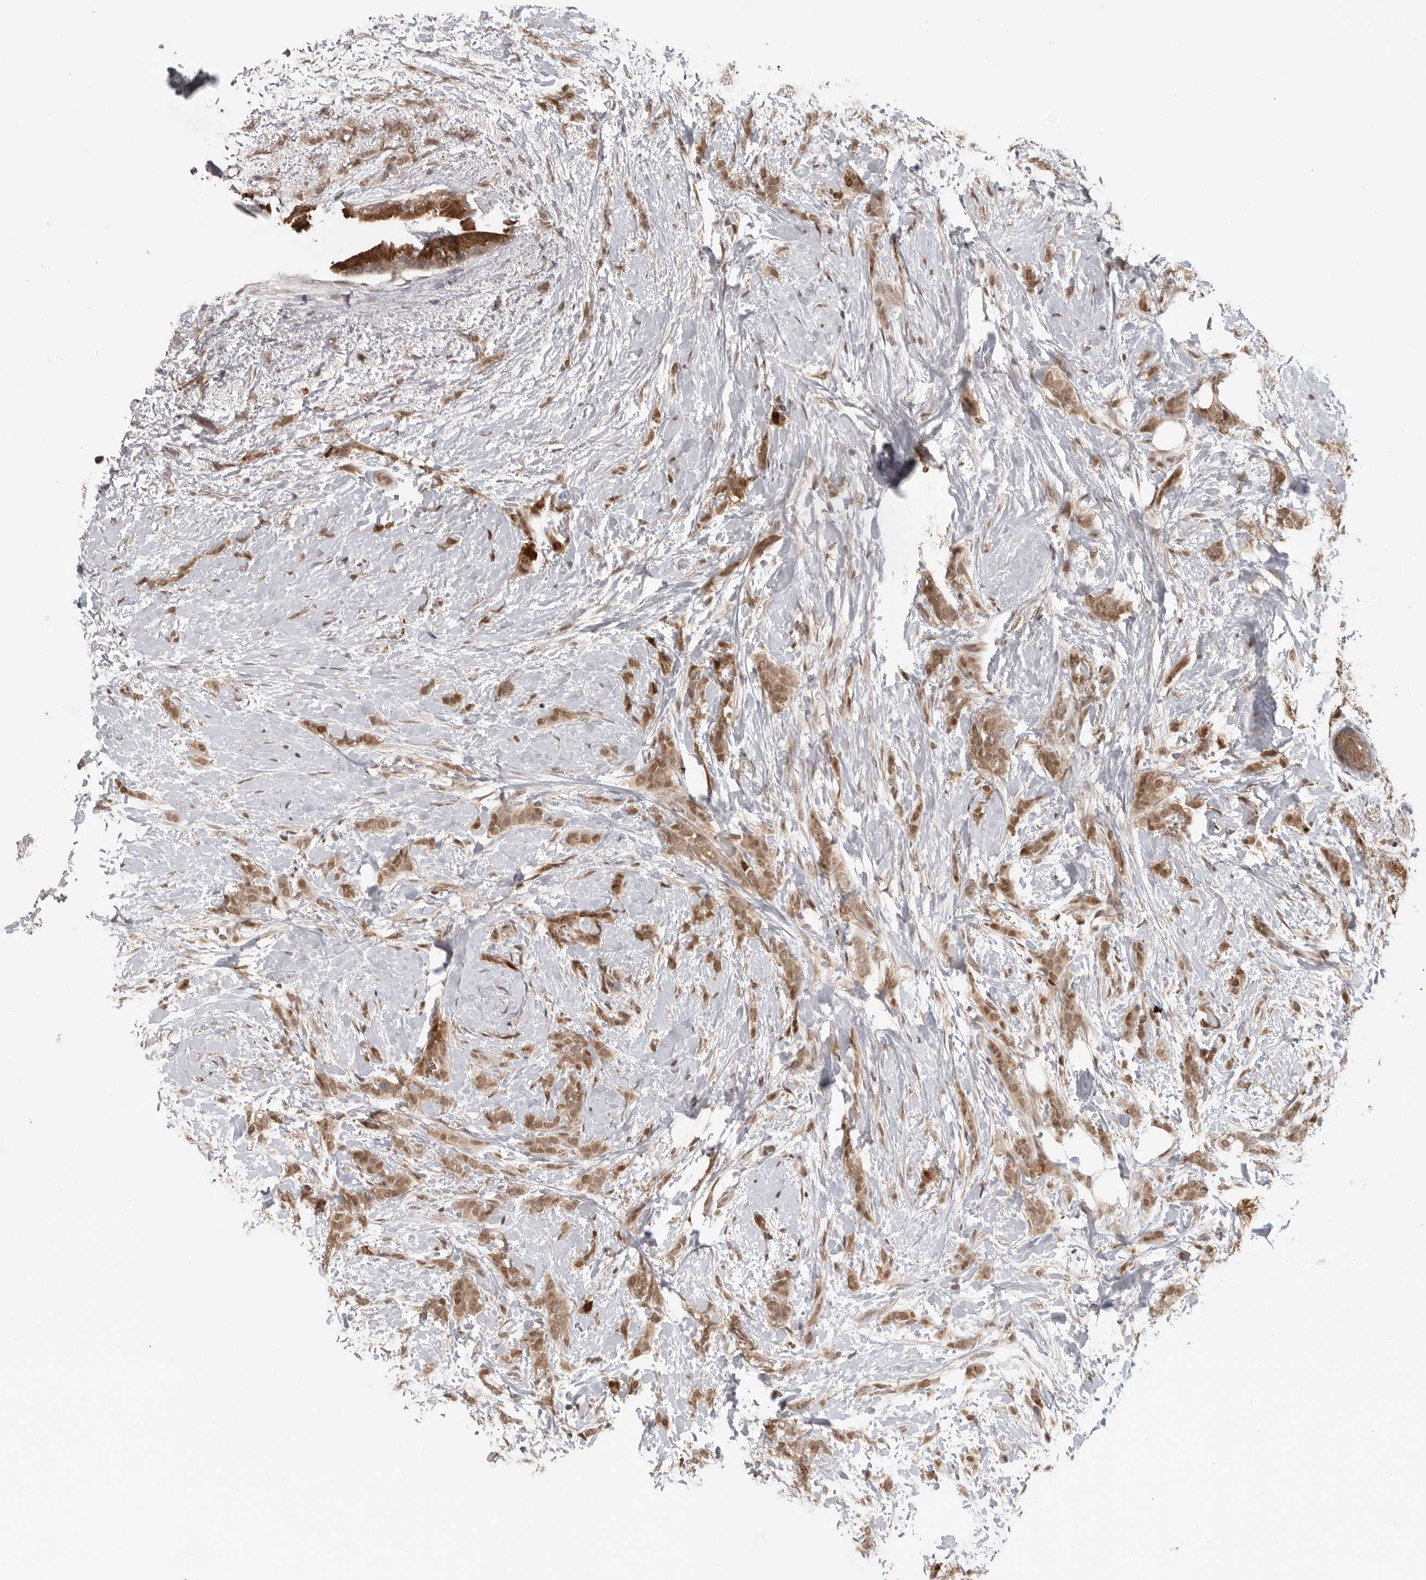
{"staining": {"intensity": "moderate", "quantity": ">75%", "location": "cytoplasmic/membranous,nuclear"}, "tissue": "breast cancer", "cell_type": "Tumor cells", "image_type": "cancer", "snomed": [{"axis": "morphology", "description": "Lobular carcinoma, in situ"}, {"axis": "morphology", "description": "Lobular carcinoma"}, {"axis": "topography", "description": "Breast"}], "caption": "DAB immunohistochemical staining of lobular carcinoma (breast) shows moderate cytoplasmic/membranous and nuclear protein positivity in approximately >75% of tumor cells.", "gene": "PEG3", "patient": {"sex": "female", "age": 41}}